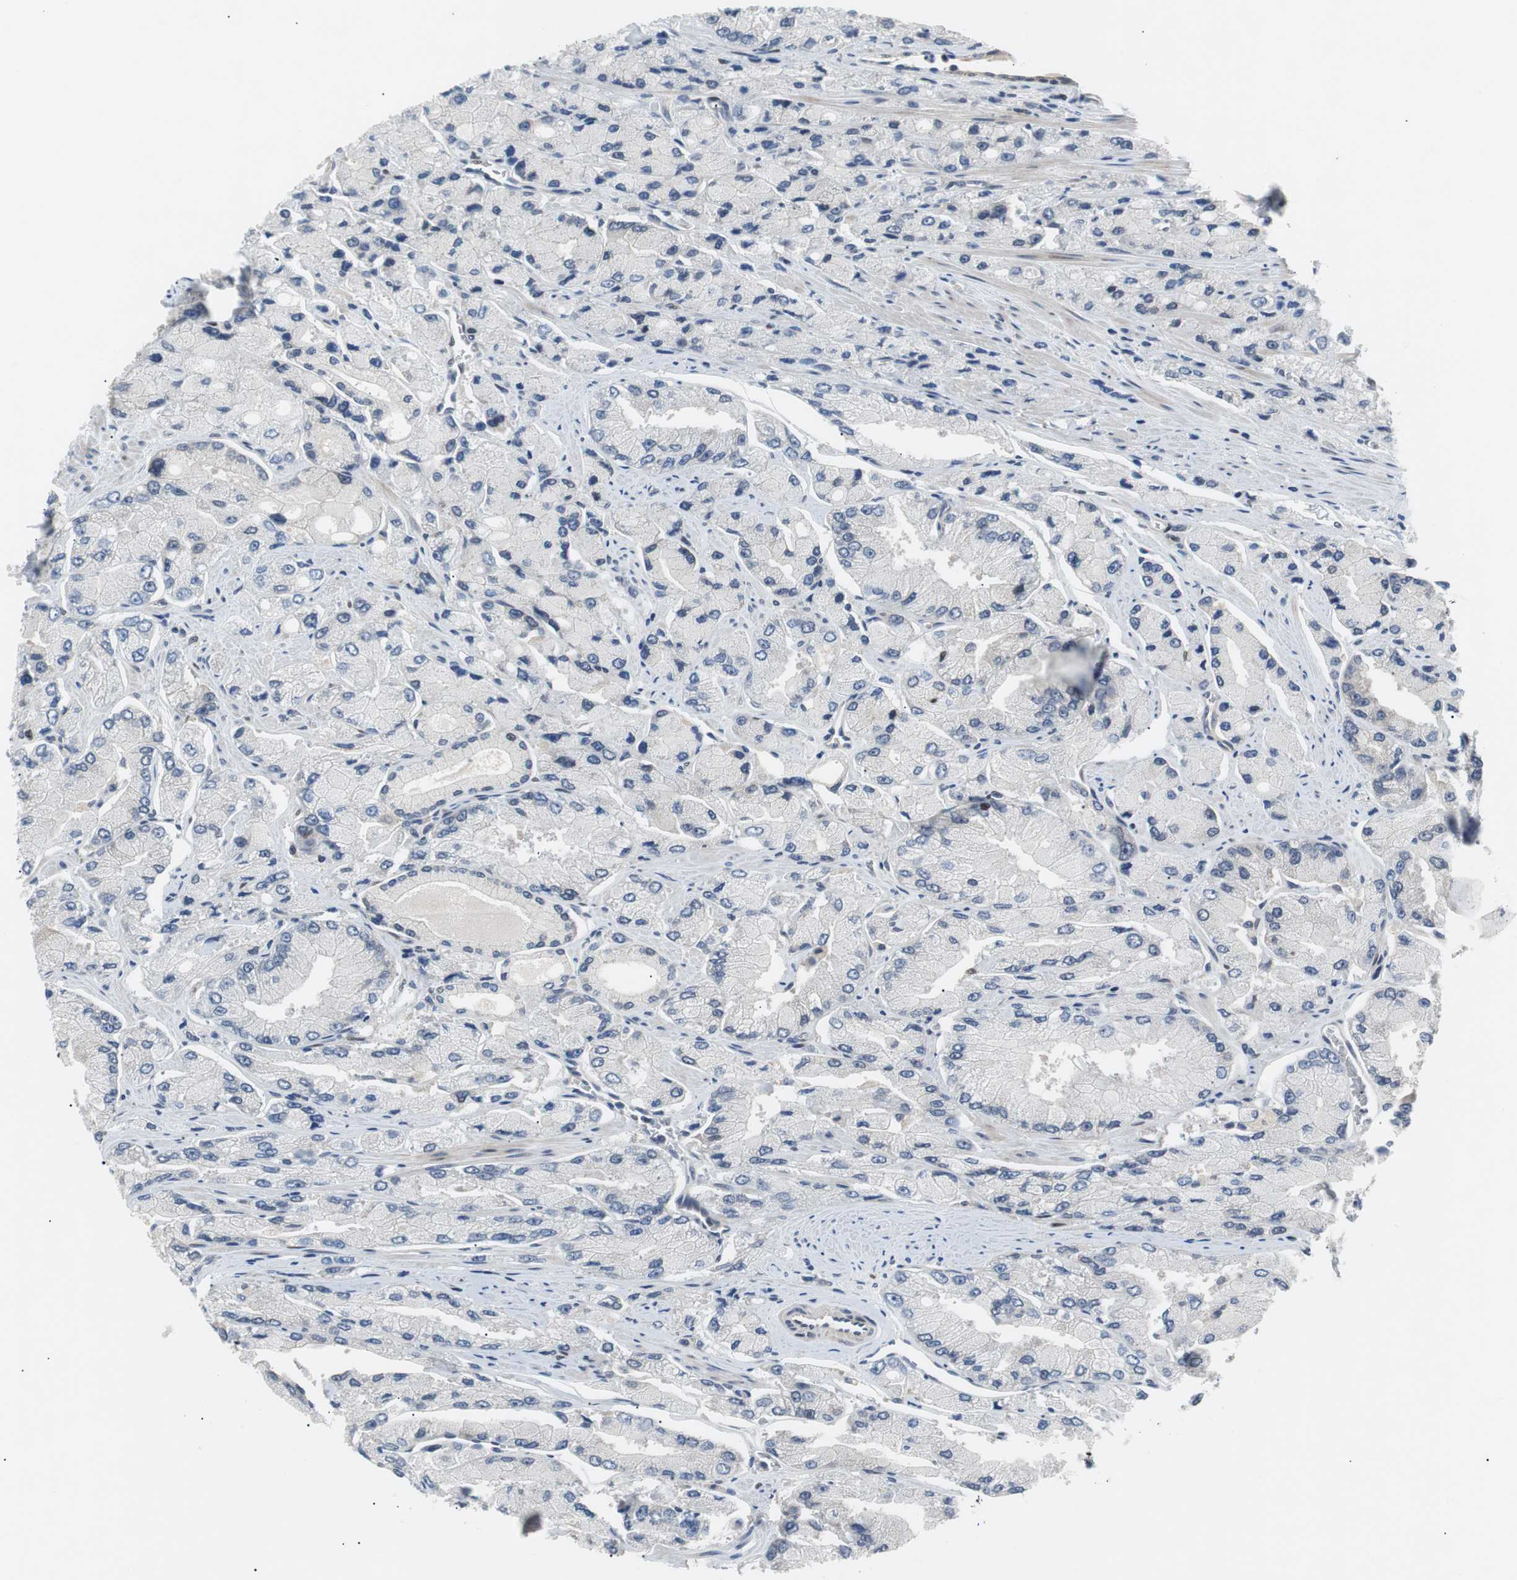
{"staining": {"intensity": "negative", "quantity": "none", "location": "none"}, "tissue": "prostate cancer", "cell_type": "Tumor cells", "image_type": "cancer", "snomed": [{"axis": "morphology", "description": "Adenocarcinoma, High grade"}, {"axis": "topography", "description": "Prostate"}], "caption": "High power microscopy micrograph of an immunohistochemistry photomicrograph of prostate adenocarcinoma (high-grade), revealing no significant expression in tumor cells.", "gene": "MAP2K4", "patient": {"sex": "male", "age": 58}}